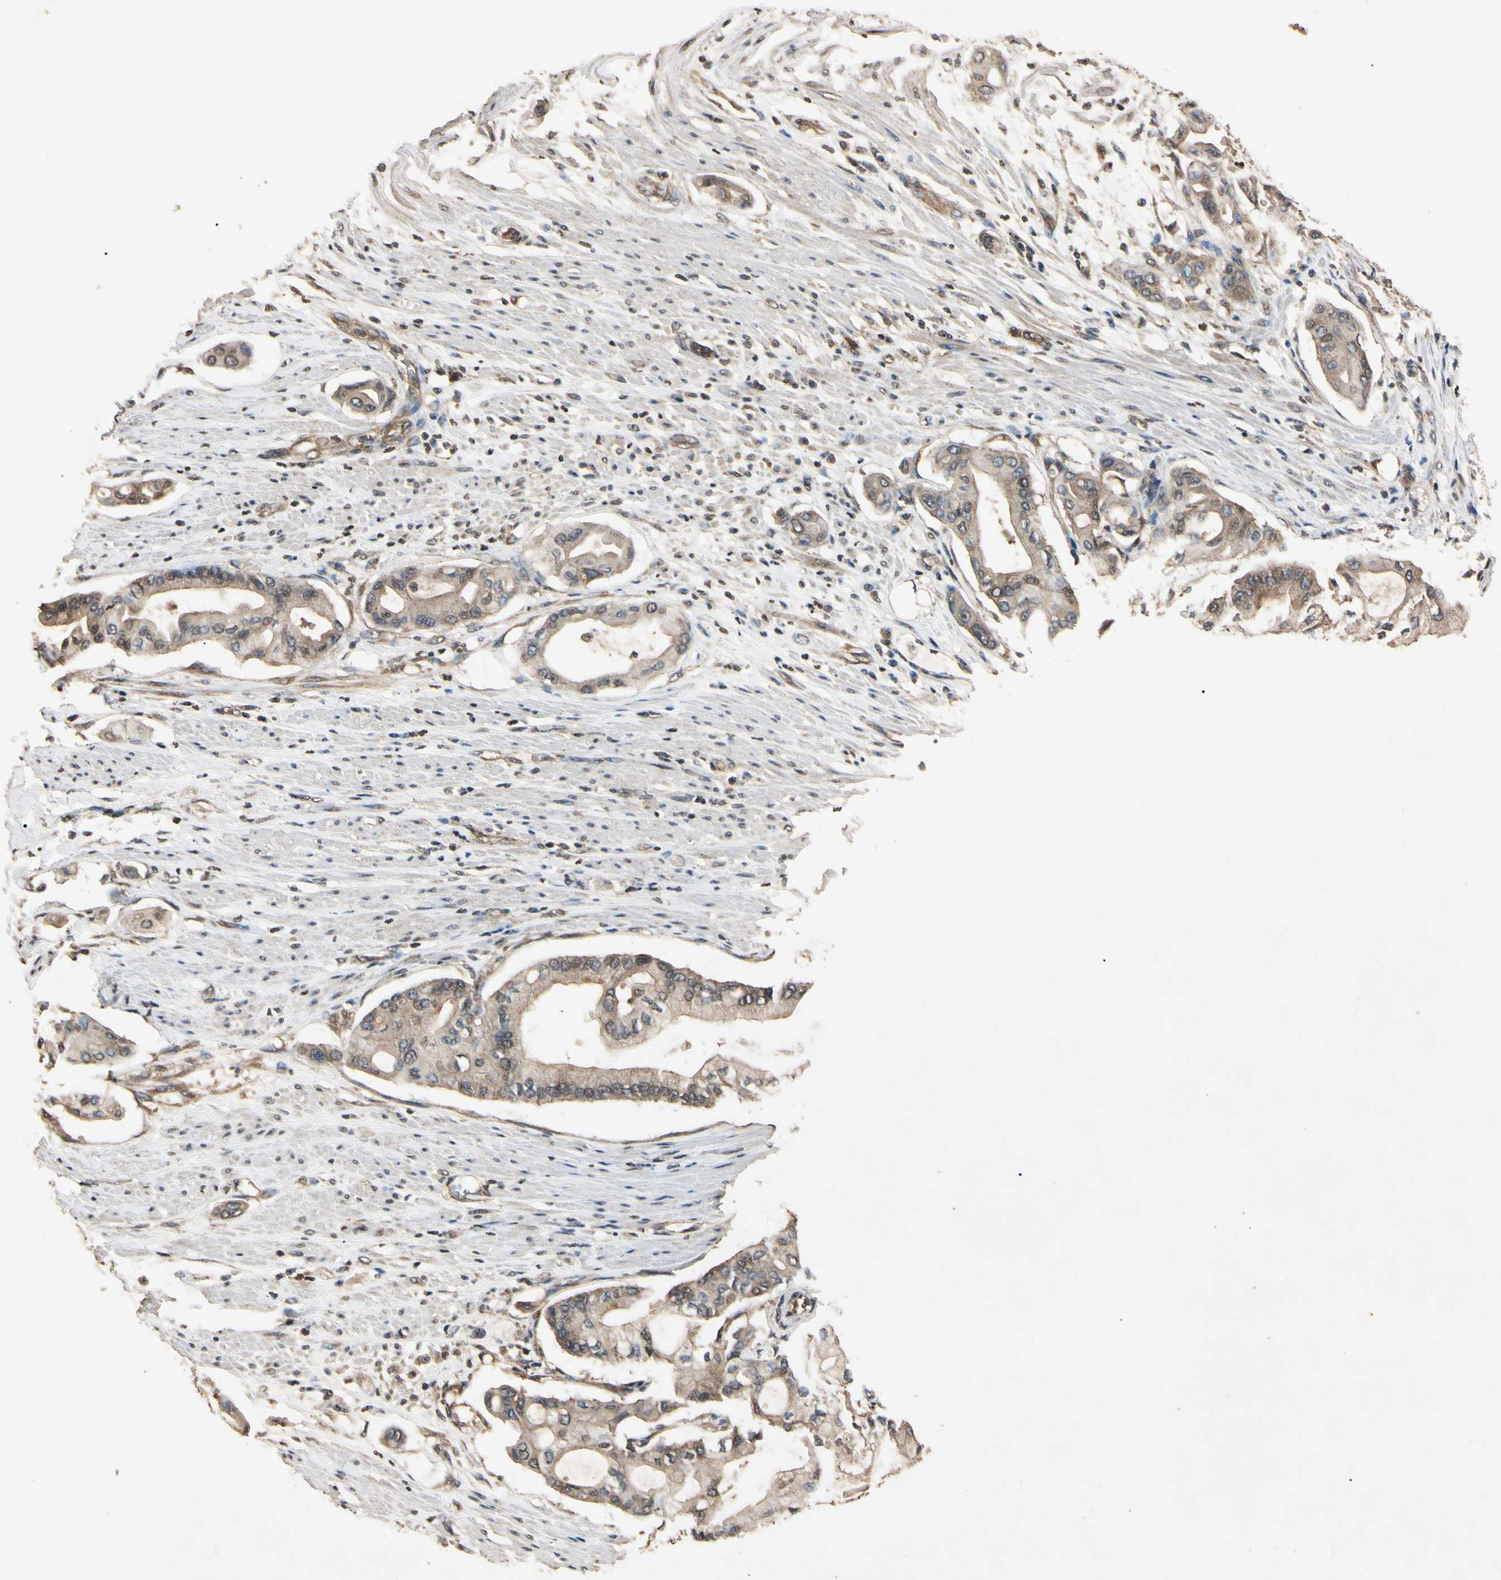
{"staining": {"intensity": "moderate", "quantity": "25%-75%", "location": "cytoplasmic/membranous"}, "tissue": "pancreatic cancer", "cell_type": "Tumor cells", "image_type": "cancer", "snomed": [{"axis": "morphology", "description": "Adenocarcinoma, NOS"}, {"axis": "morphology", "description": "Adenocarcinoma, metastatic, NOS"}, {"axis": "topography", "description": "Lymph node"}, {"axis": "topography", "description": "Pancreas"}, {"axis": "topography", "description": "Duodenum"}], "caption": "Metastatic adenocarcinoma (pancreatic) stained with immunohistochemistry exhibits moderate cytoplasmic/membranous positivity in approximately 25%-75% of tumor cells.", "gene": "EPN1", "patient": {"sex": "female", "age": 64}}